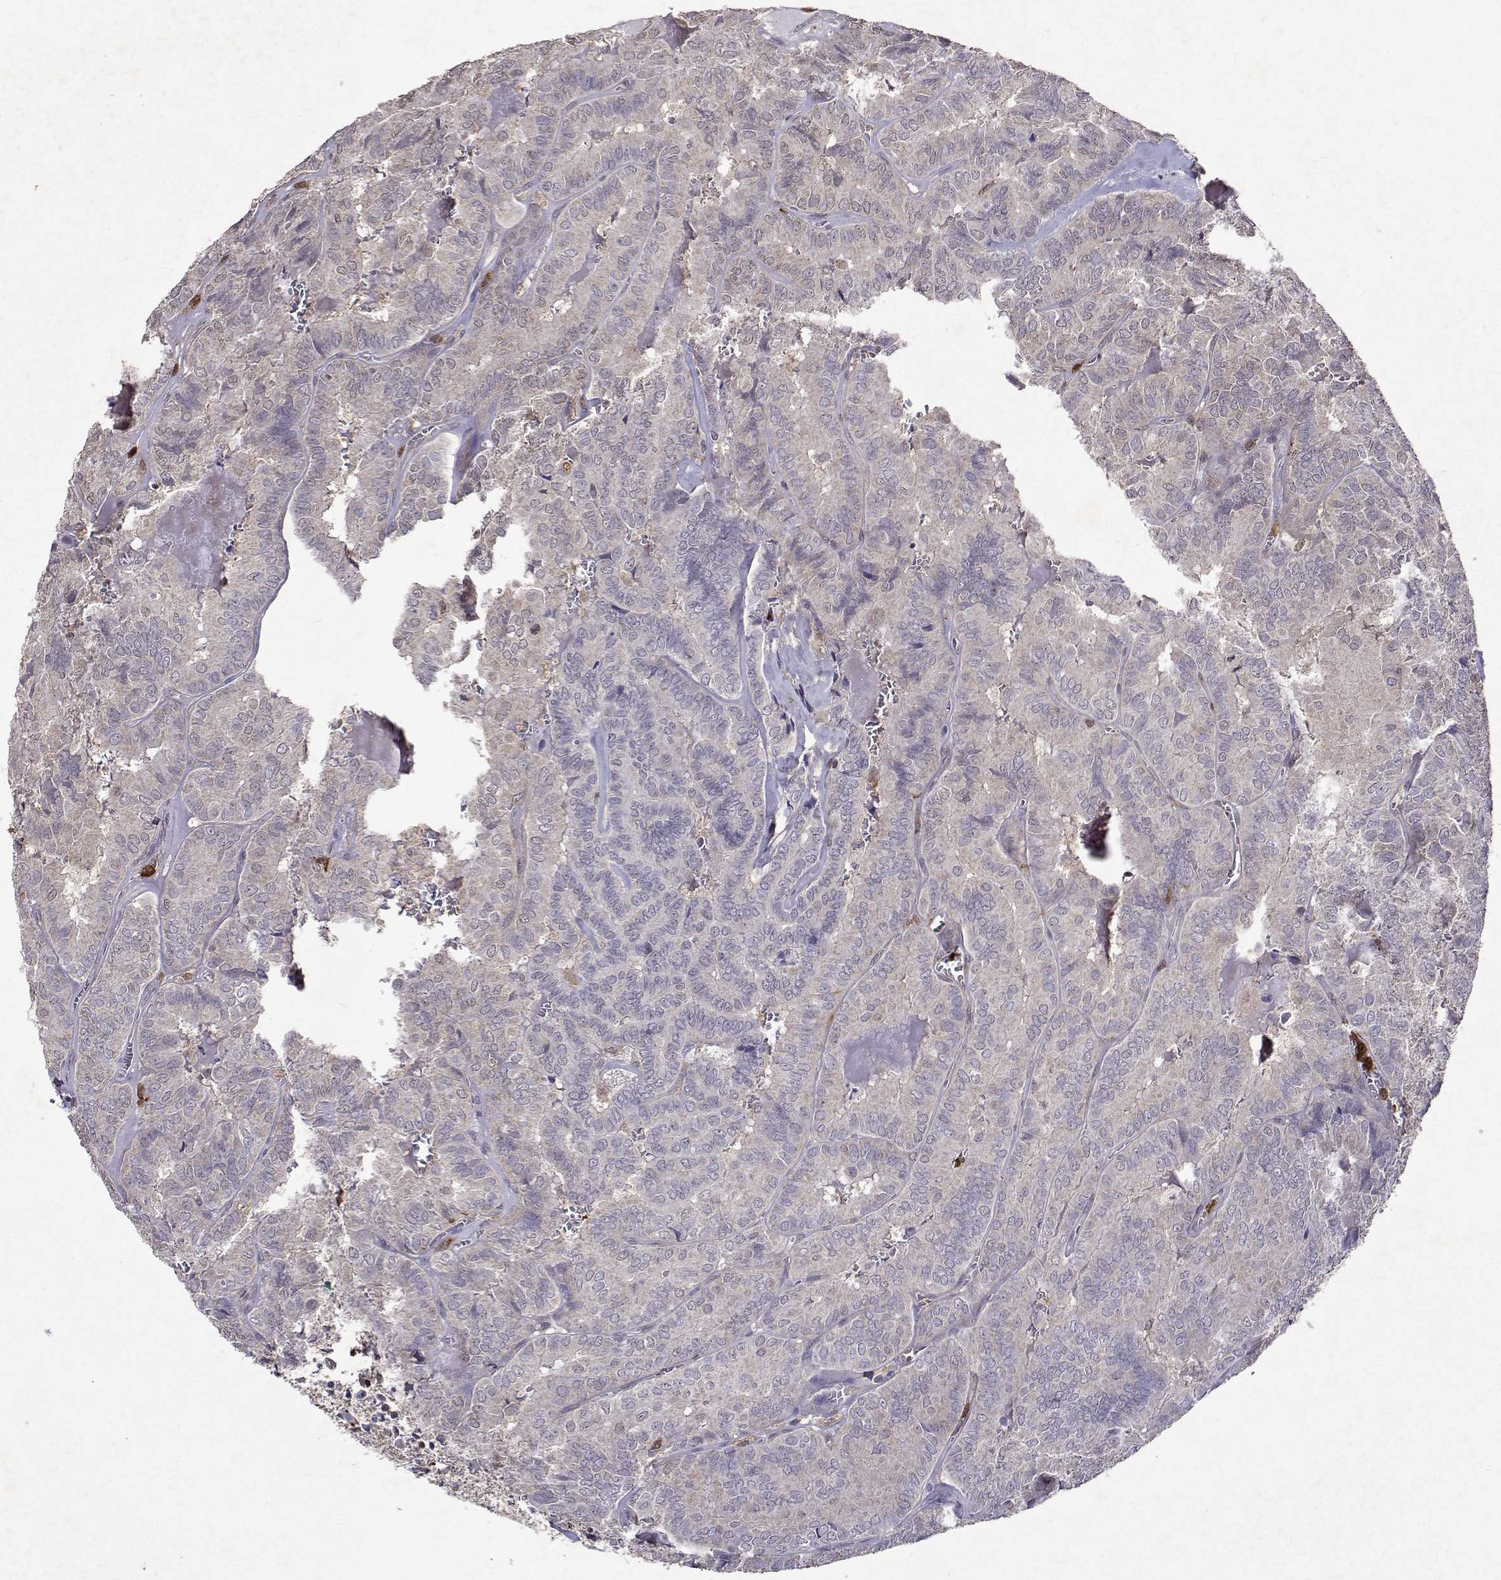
{"staining": {"intensity": "negative", "quantity": "none", "location": "none"}, "tissue": "thyroid cancer", "cell_type": "Tumor cells", "image_type": "cancer", "snomed": [{"axis": "morphology", "description": "Papillary adenocarcinoma, NOS"}, {"axis": "topography", "description": "Thyroid gland"}], "caption": "An image of thyroid papillary adenocarcinoma stained for a protein demonstrates no brown staining in tumor cells. (Stains: DAB IHC with hematoxylin counter stain, Microscopy: brightfield microscopy at high magnification).", "gene": "APAF1", "patient": {"sex": "female", "age": 75}}